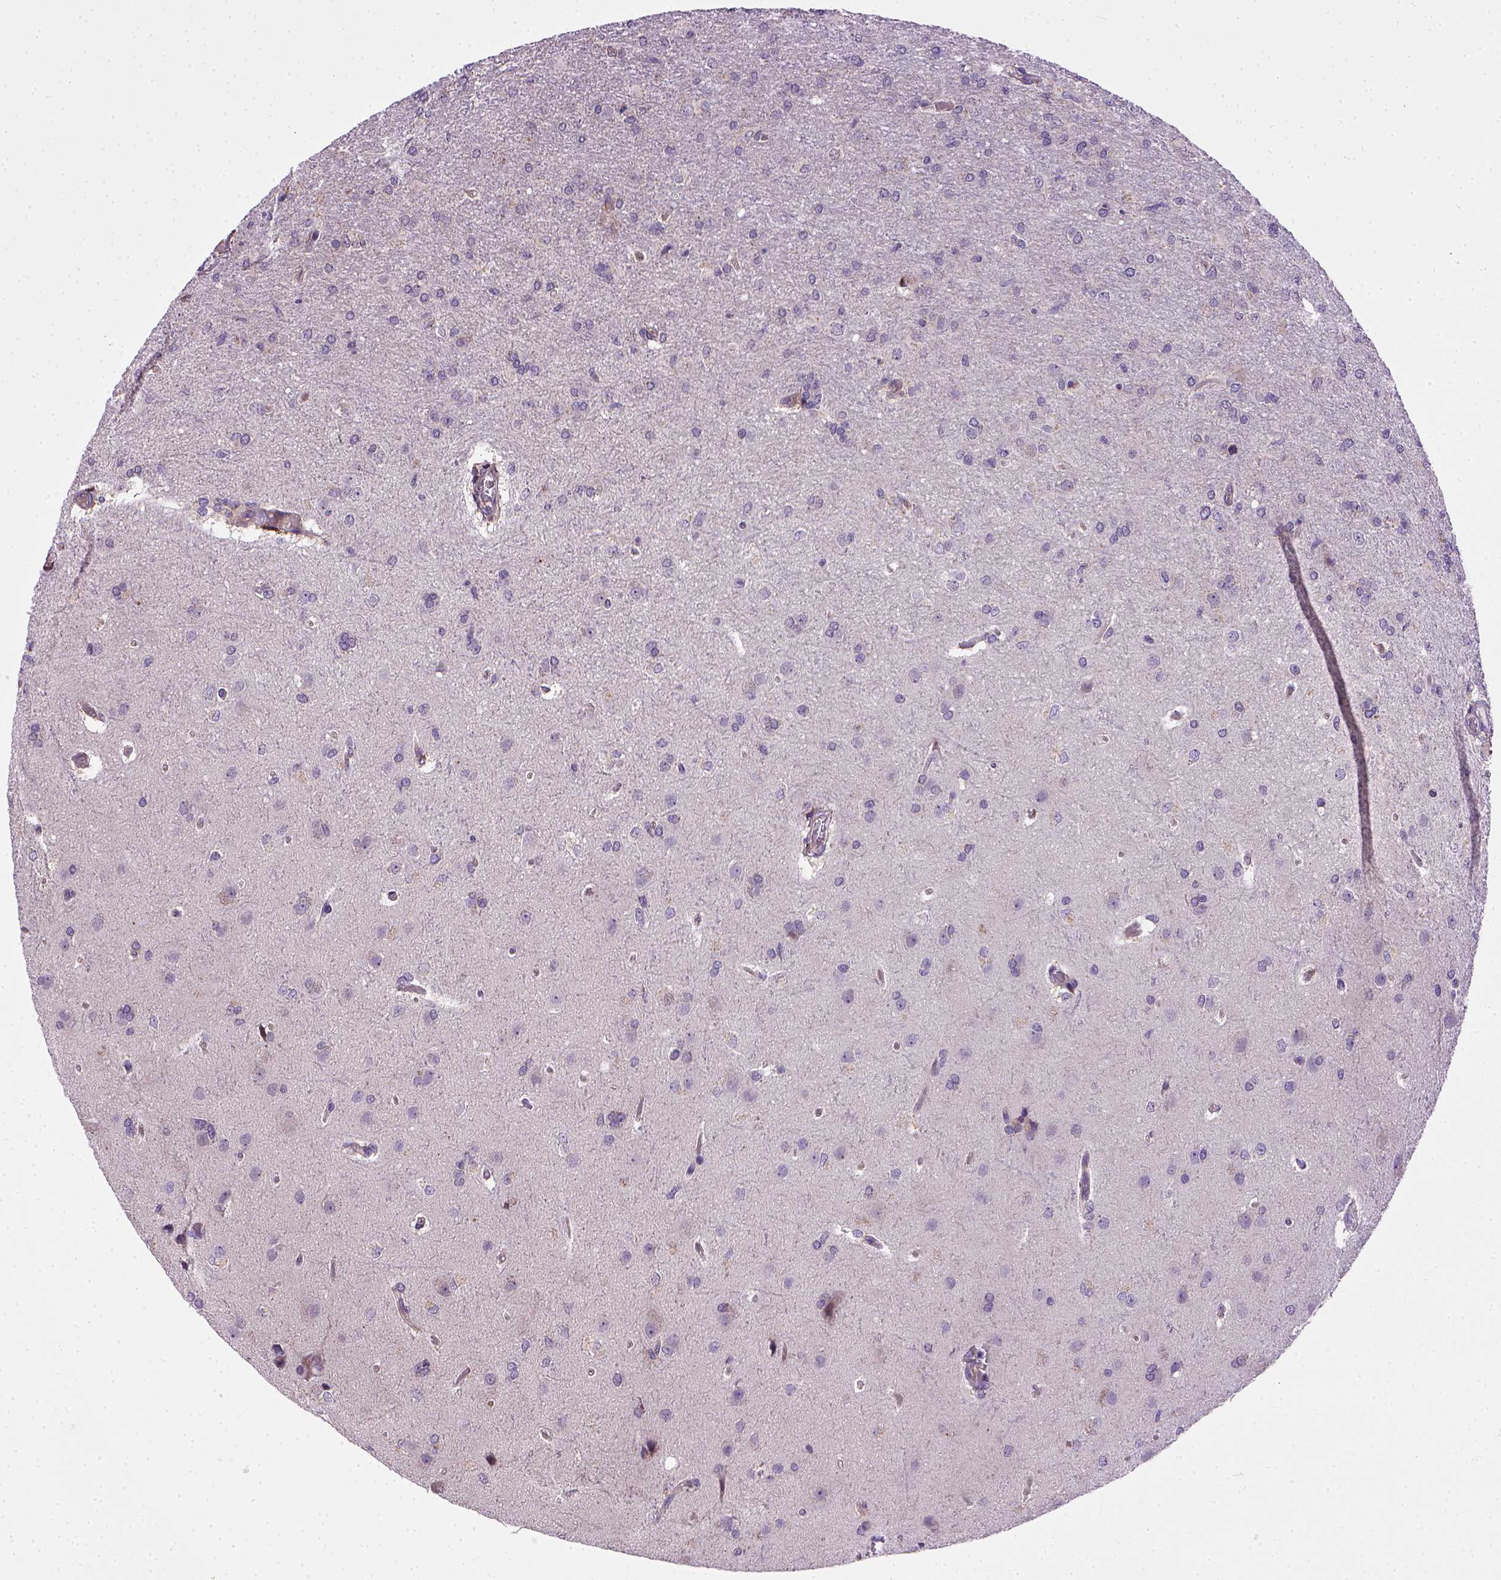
{"staining": {"intensity": "negative", "quantity": "none", "location": "none"}, "tissue": "glioma", "cell_type": "Tumor cells", "image_type": "cancer", "snomed": [{"axis": "morphology", "description": "Glioma, malignant, High grade"}, {"axis": "topography", "description": "Brain"}], "caption": "A histopathology image of malignant high-grade glioma stained for a protein displays no brown staining in tumor cells.", "gene": "ENG", "patient": {"sex": "male", "age": 68}}